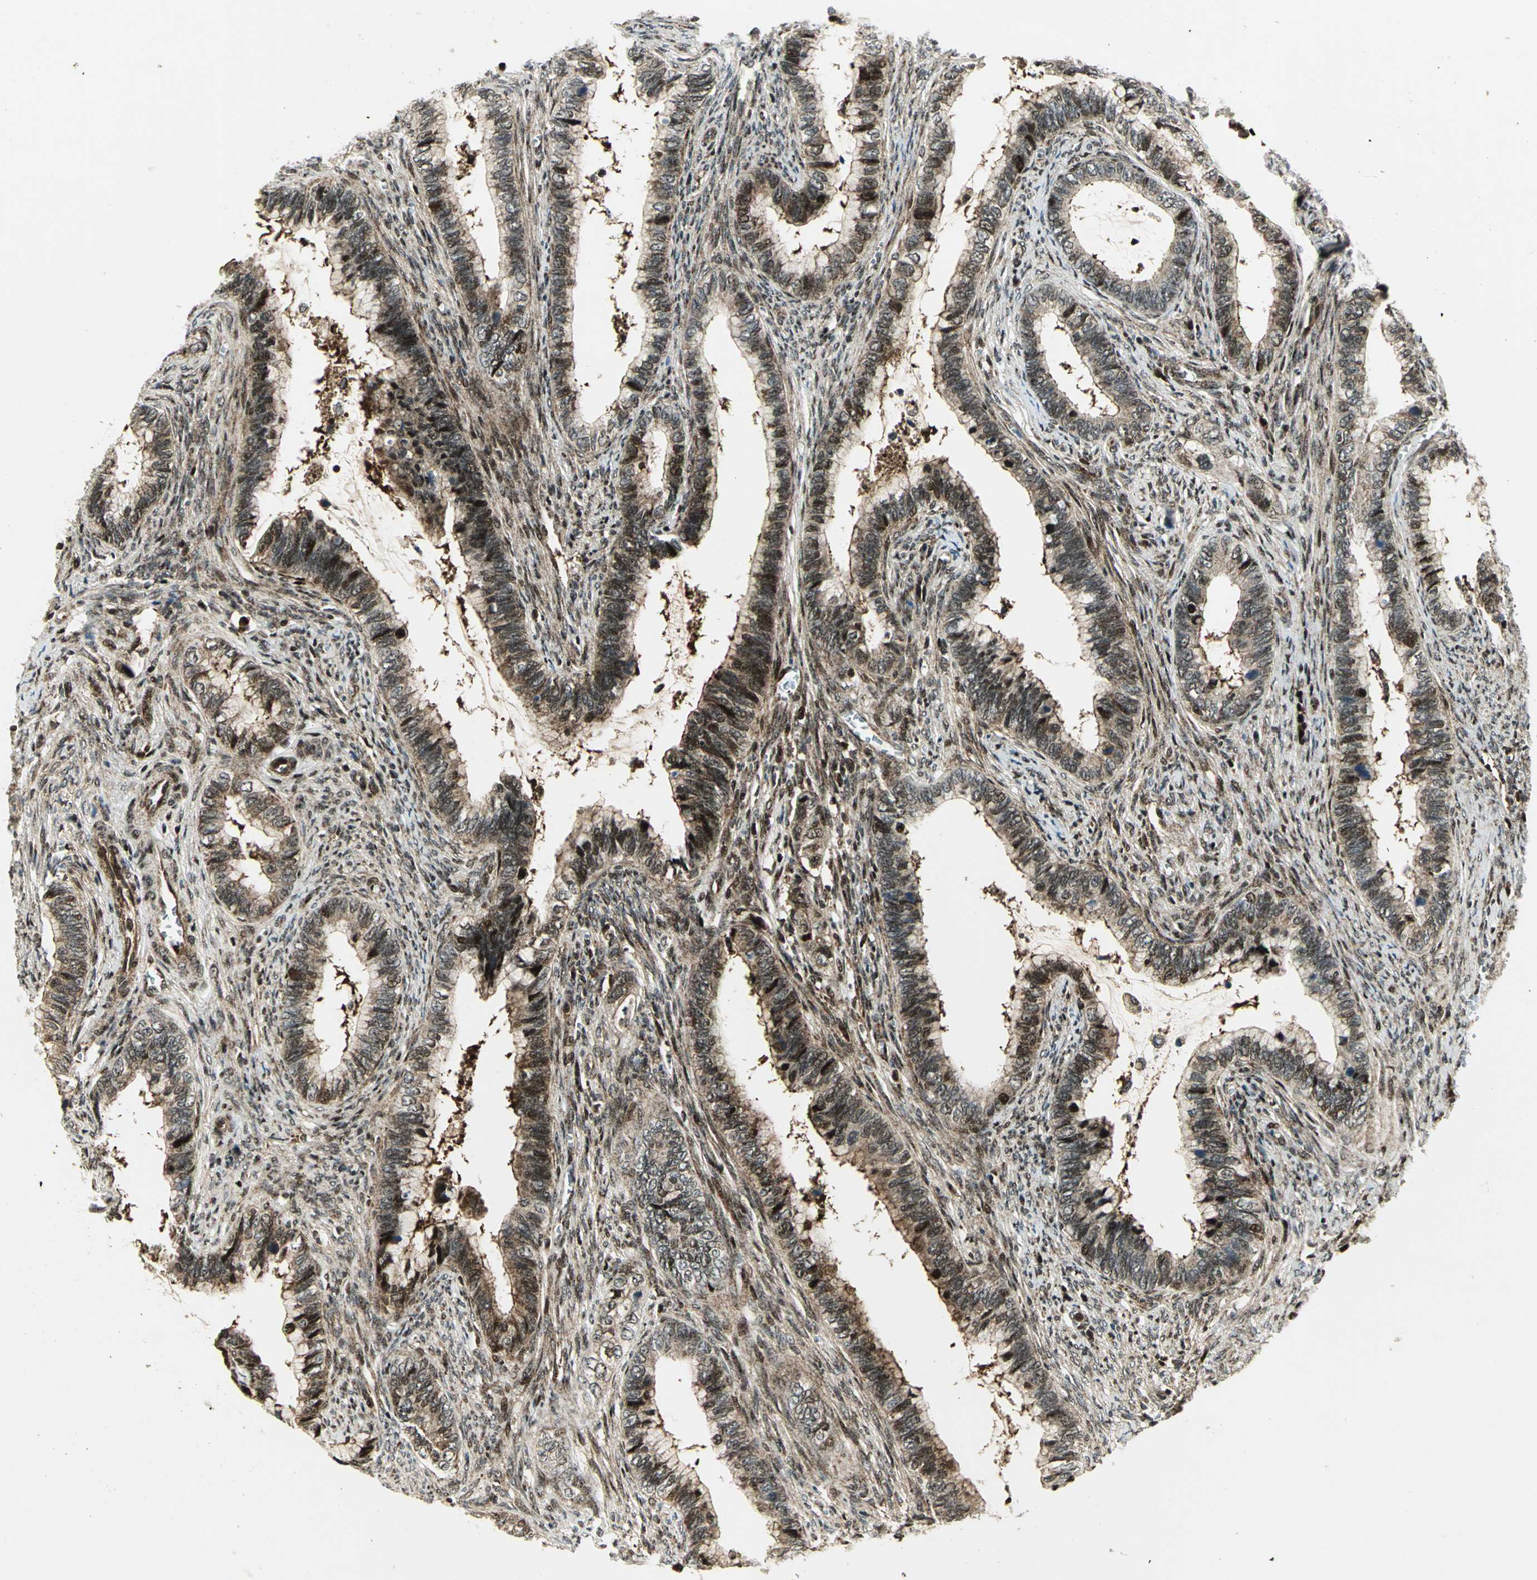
{"staining": {"intensity": "moderate", "quantity": ">75%", "location": "cytoplasmic/membranous,nuclear"}, "tissue": "cervical cancer", "cell_type": "Tumor cells", "image_type": "cancer", "snomed": [{"axis": "morphology", "description": "Adenocarcinoma, NOS"}, {"axis": "topography", "description": "Cervix"}], "caption": "Immunohistochemistry image of human cervical cancer stained for a protein (brown), which demonstrates medium levels of moderate cytoplasmic/membranous and nuclear expression in approximately >75% of tumor cells.", "gene": "COPS5", "patient": {"sex": "female", "age": 44}}